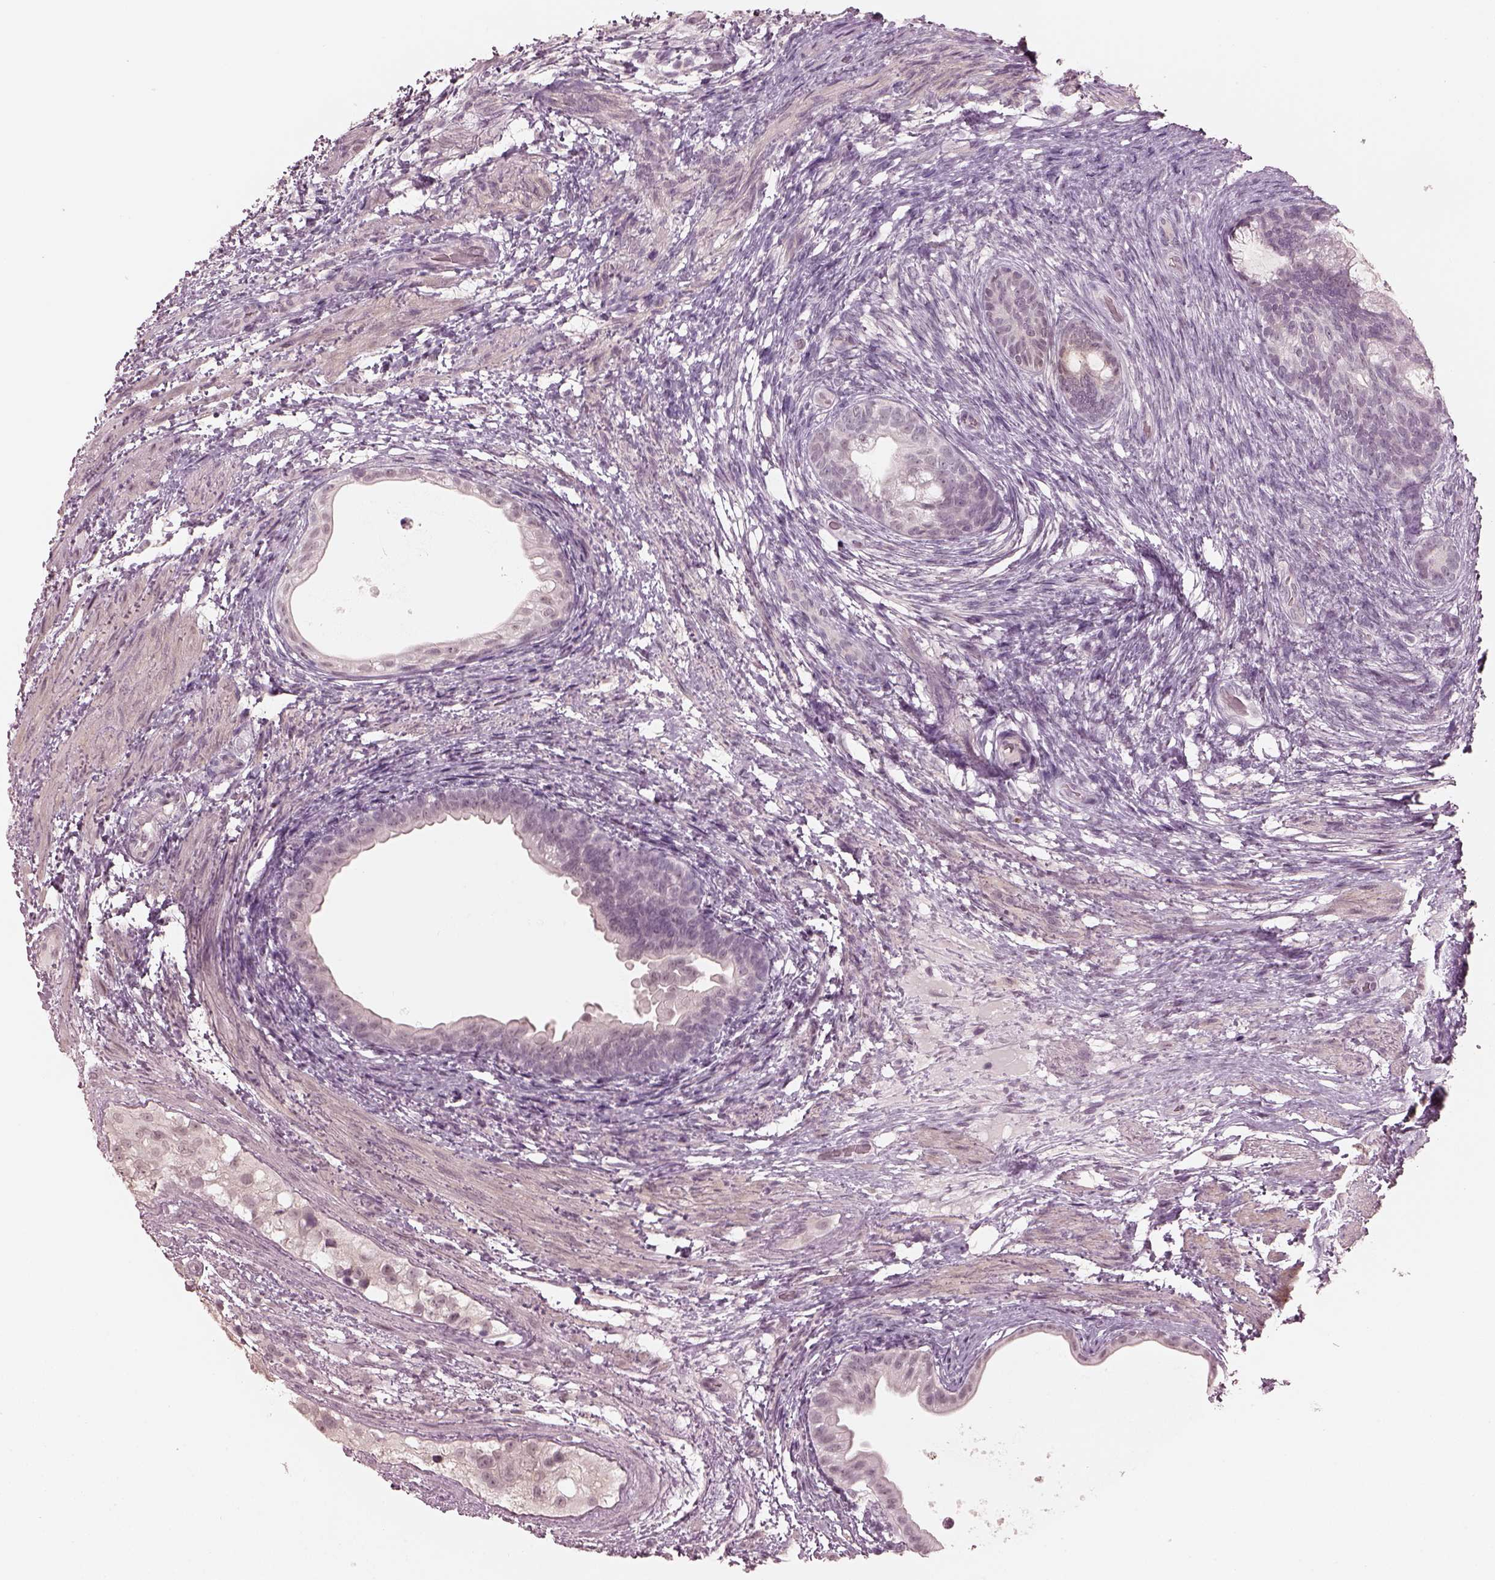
{"staining": {"intensity": "negative", "quantity": "none", "location": "none"}, "tissue": "testis cancer", "cell_type": "Tumor cells", "image_type": "cancer", "snomed": [{"axis": "morphology", "description": "Carcinoma, Embryonal, NOS"}, {"axis": "topography", "description": "Testis"}], "caption": "DAB (3,3'-diaminobenzidine) immunohistochemical staining of testis embryonal carcinoma exhibits no significant staining in tumor cells.", "gene": "OPTC", "patient": {"sex": "male", "age": 24}}